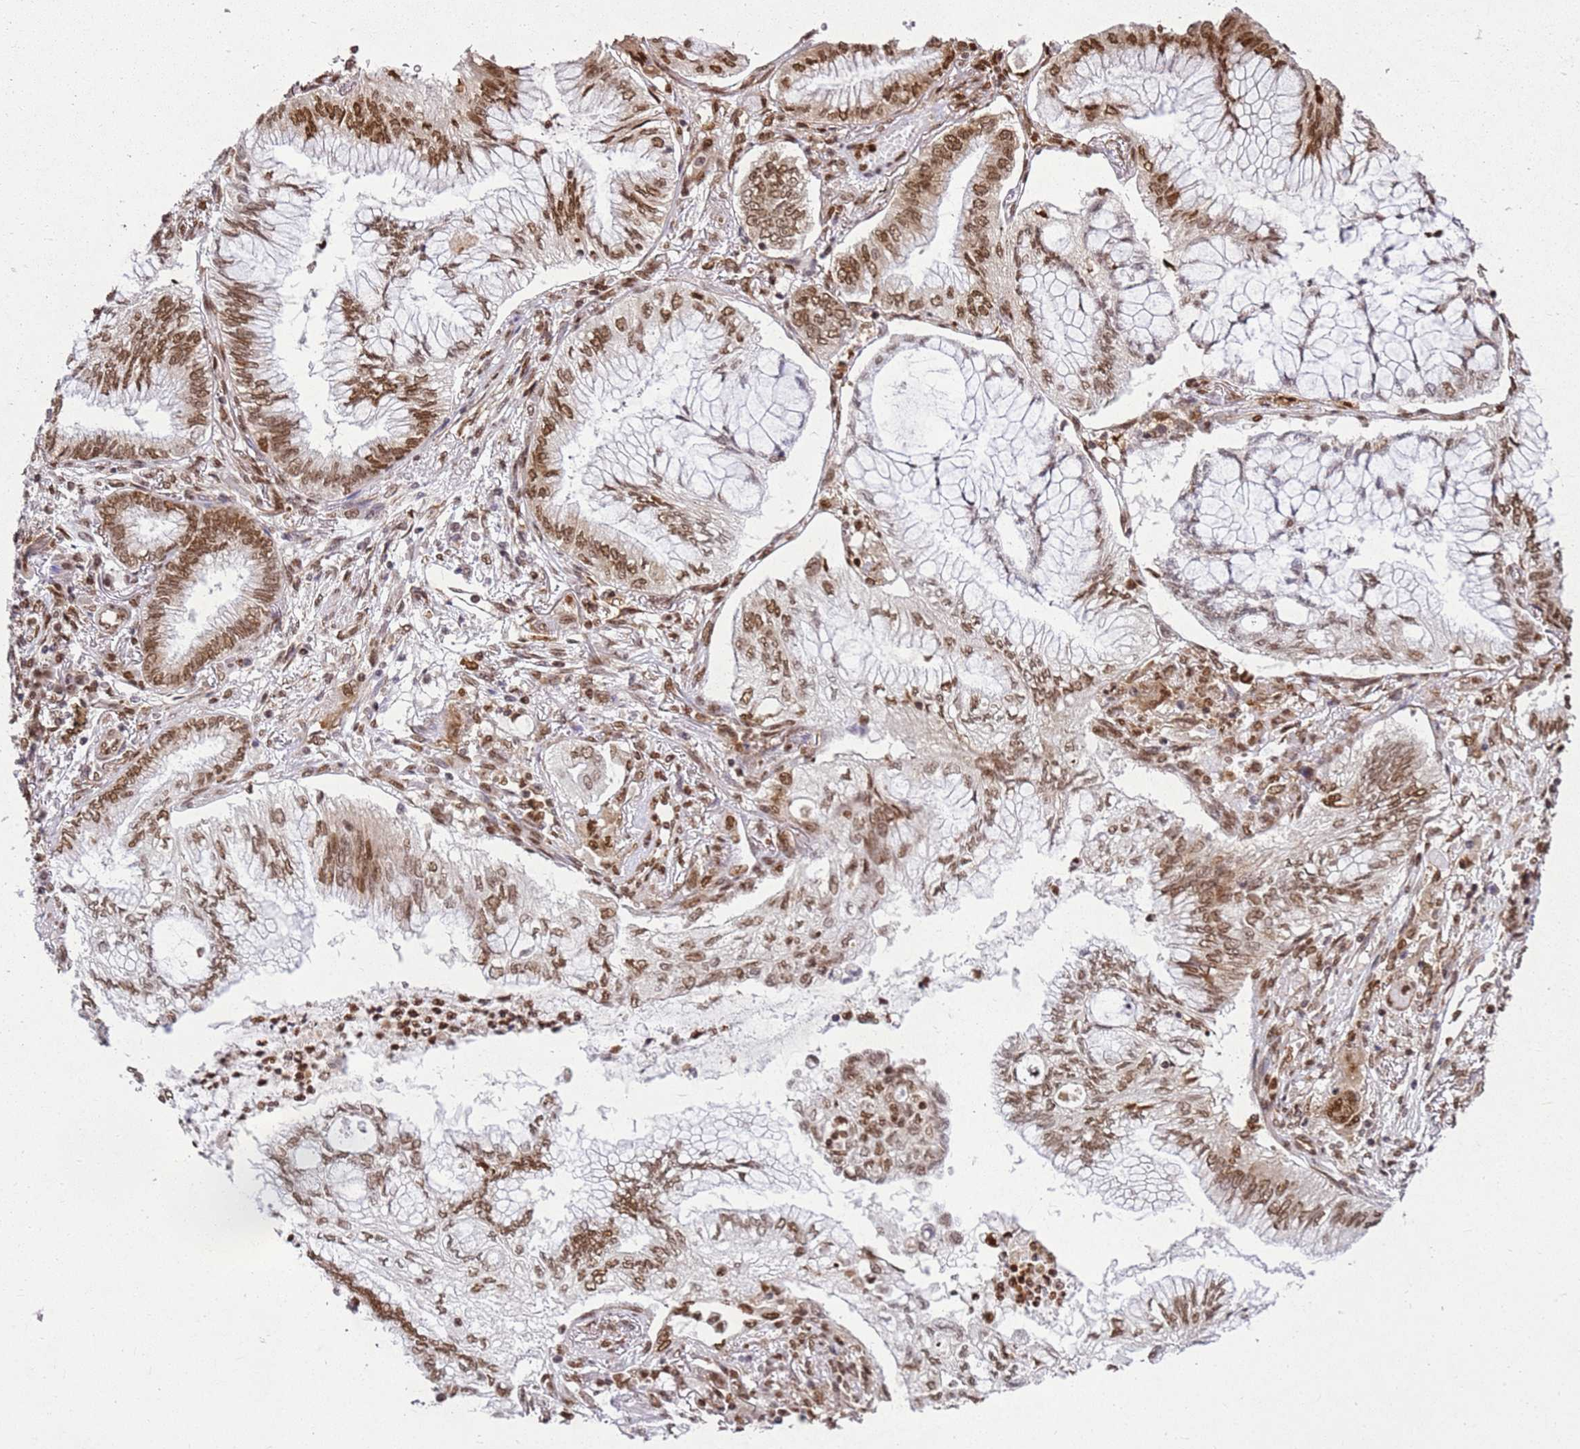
{"staining": {"intensity": "moderate", "quantity": ">75%", "location": "nuclear"}, "tissue": "lung cancer", "cell_type": "Tumor cells", "image_type": "cancer", "snomed": [{"axis": "morphology", "description": "Adenocarcinoma, NOS"}, {"axis": "topography", "description": "Lung"}], "caption": "Lung adenocarcinoma was stained to show a protein in brown. There is medium levels of moderate nuclear staining in about >75% of tumor cells. (IHC, brightfield microscopy, high magnification).", "gene": "APEX1", "patient": {"sex": "female", "age": 70}}